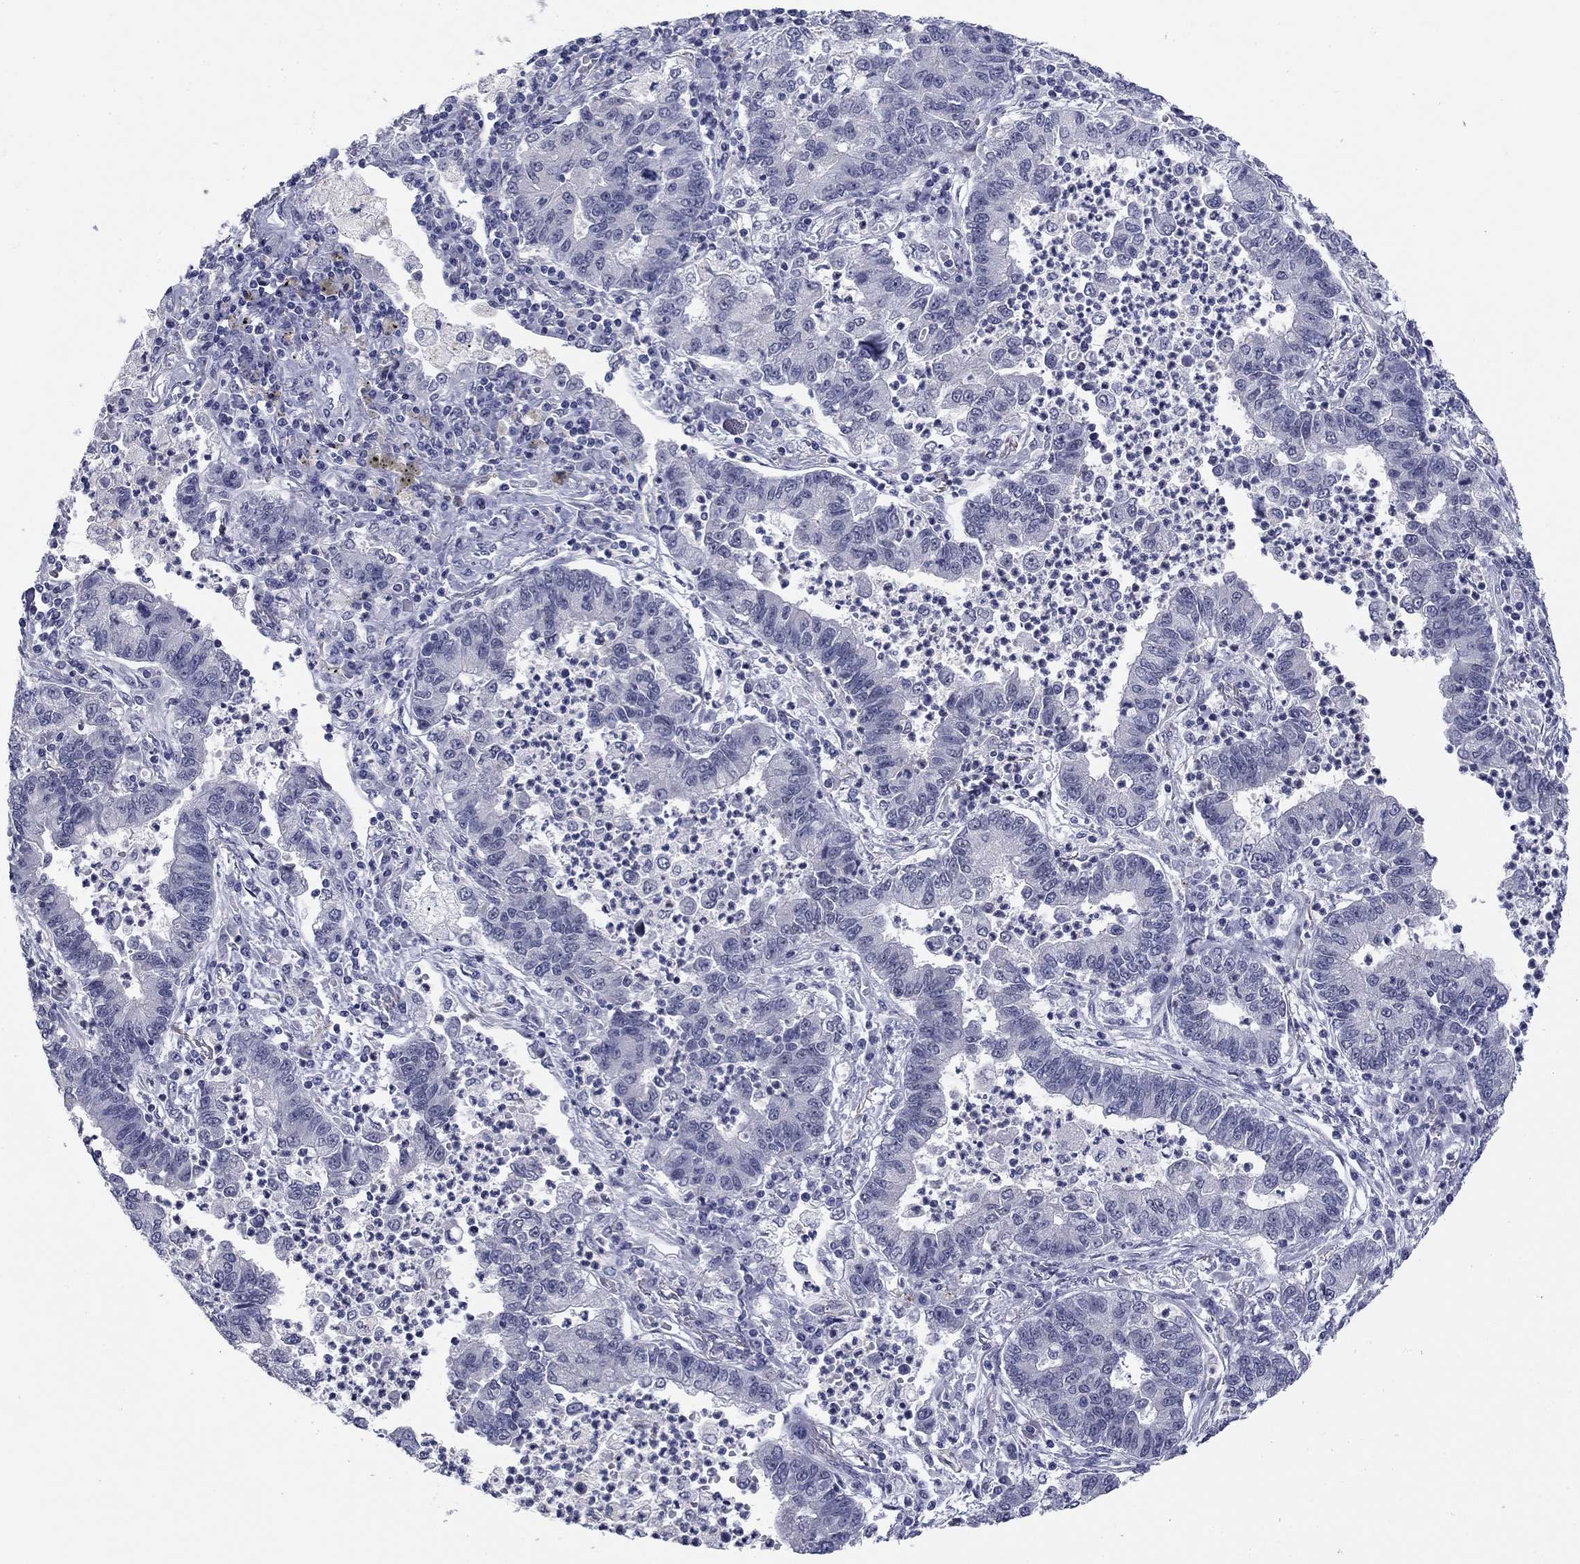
{"staining": {"intensity": "negative", "quantity": "none", "location": "none"}, "tissue": "lung cancer", "cell_type": "Tumor cells", "image_type": "cancer", "snomed": [{"axis": "morphology", "description": "Adenocarcinoma, NOS"}, {"axis": "topography", "description": "Lung"}], "caption": "High magnification brightfield microscopy of lung adenocarcinoma stained with DAB (brown) and counterstained with hematoxylin (blue): tumor cells show no significant positivity.", "gene": "TIGD4", "patient": {"sex": "female", "age": 57}}